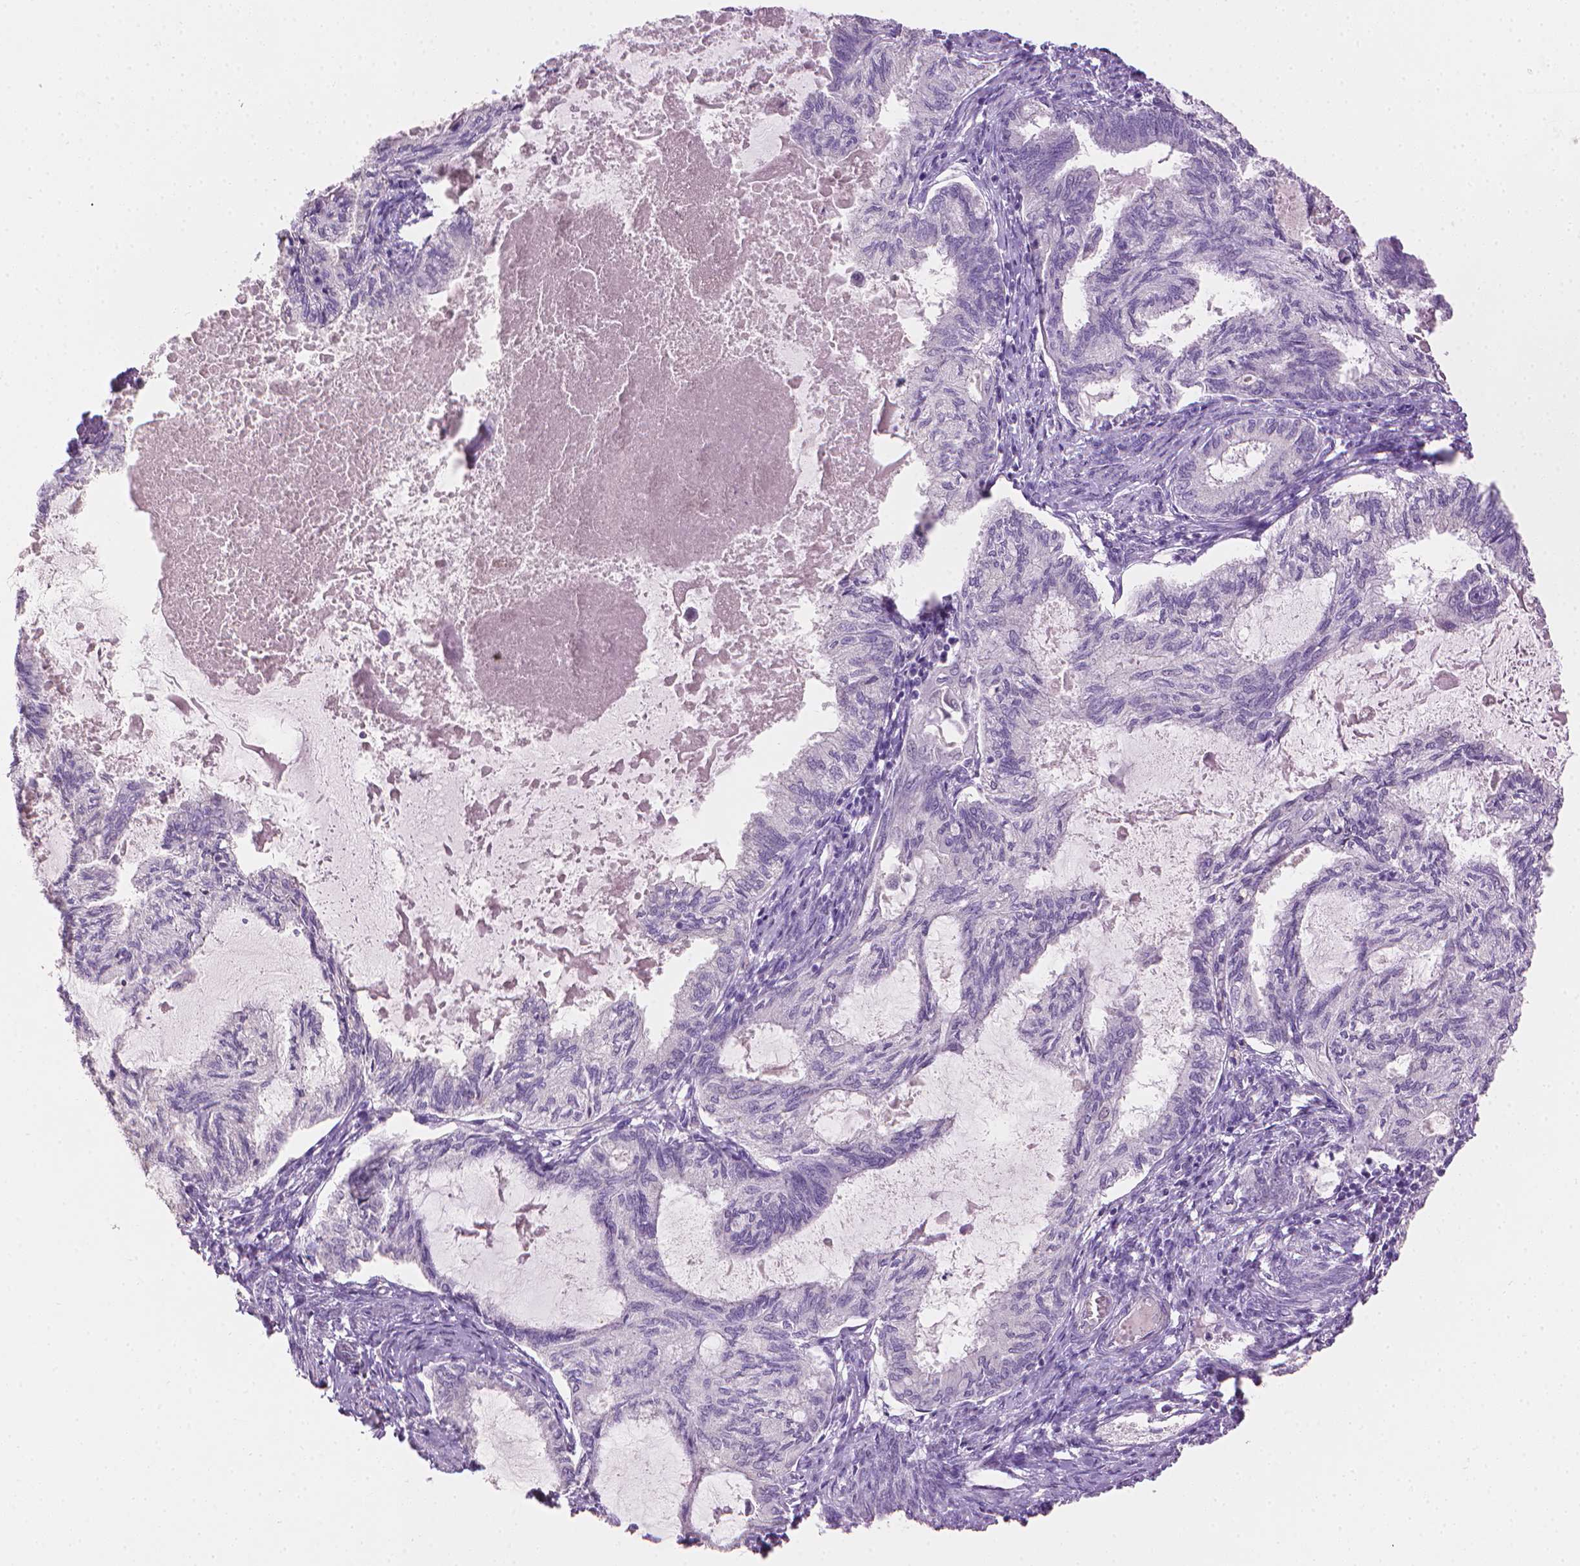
{"staining": {"intensity": "negative", "quantity": "none", "location": "none"}, "tissue": "endometrial cancer", "cell_type": "Tumor cells", "image_type": "cancer", "snomed": [{"axis": "morphology", "description": "Adenocarcinoma, NOS"}, {"axis": "topography", "description": "Endometrium"}], "caption": "Endometrial adenocarcinoma was stained to show a protein in brown. There is no significant positivity in tumor cells.", "gene": "MLANA", "patient": {"sex": "female", "age": 86}}